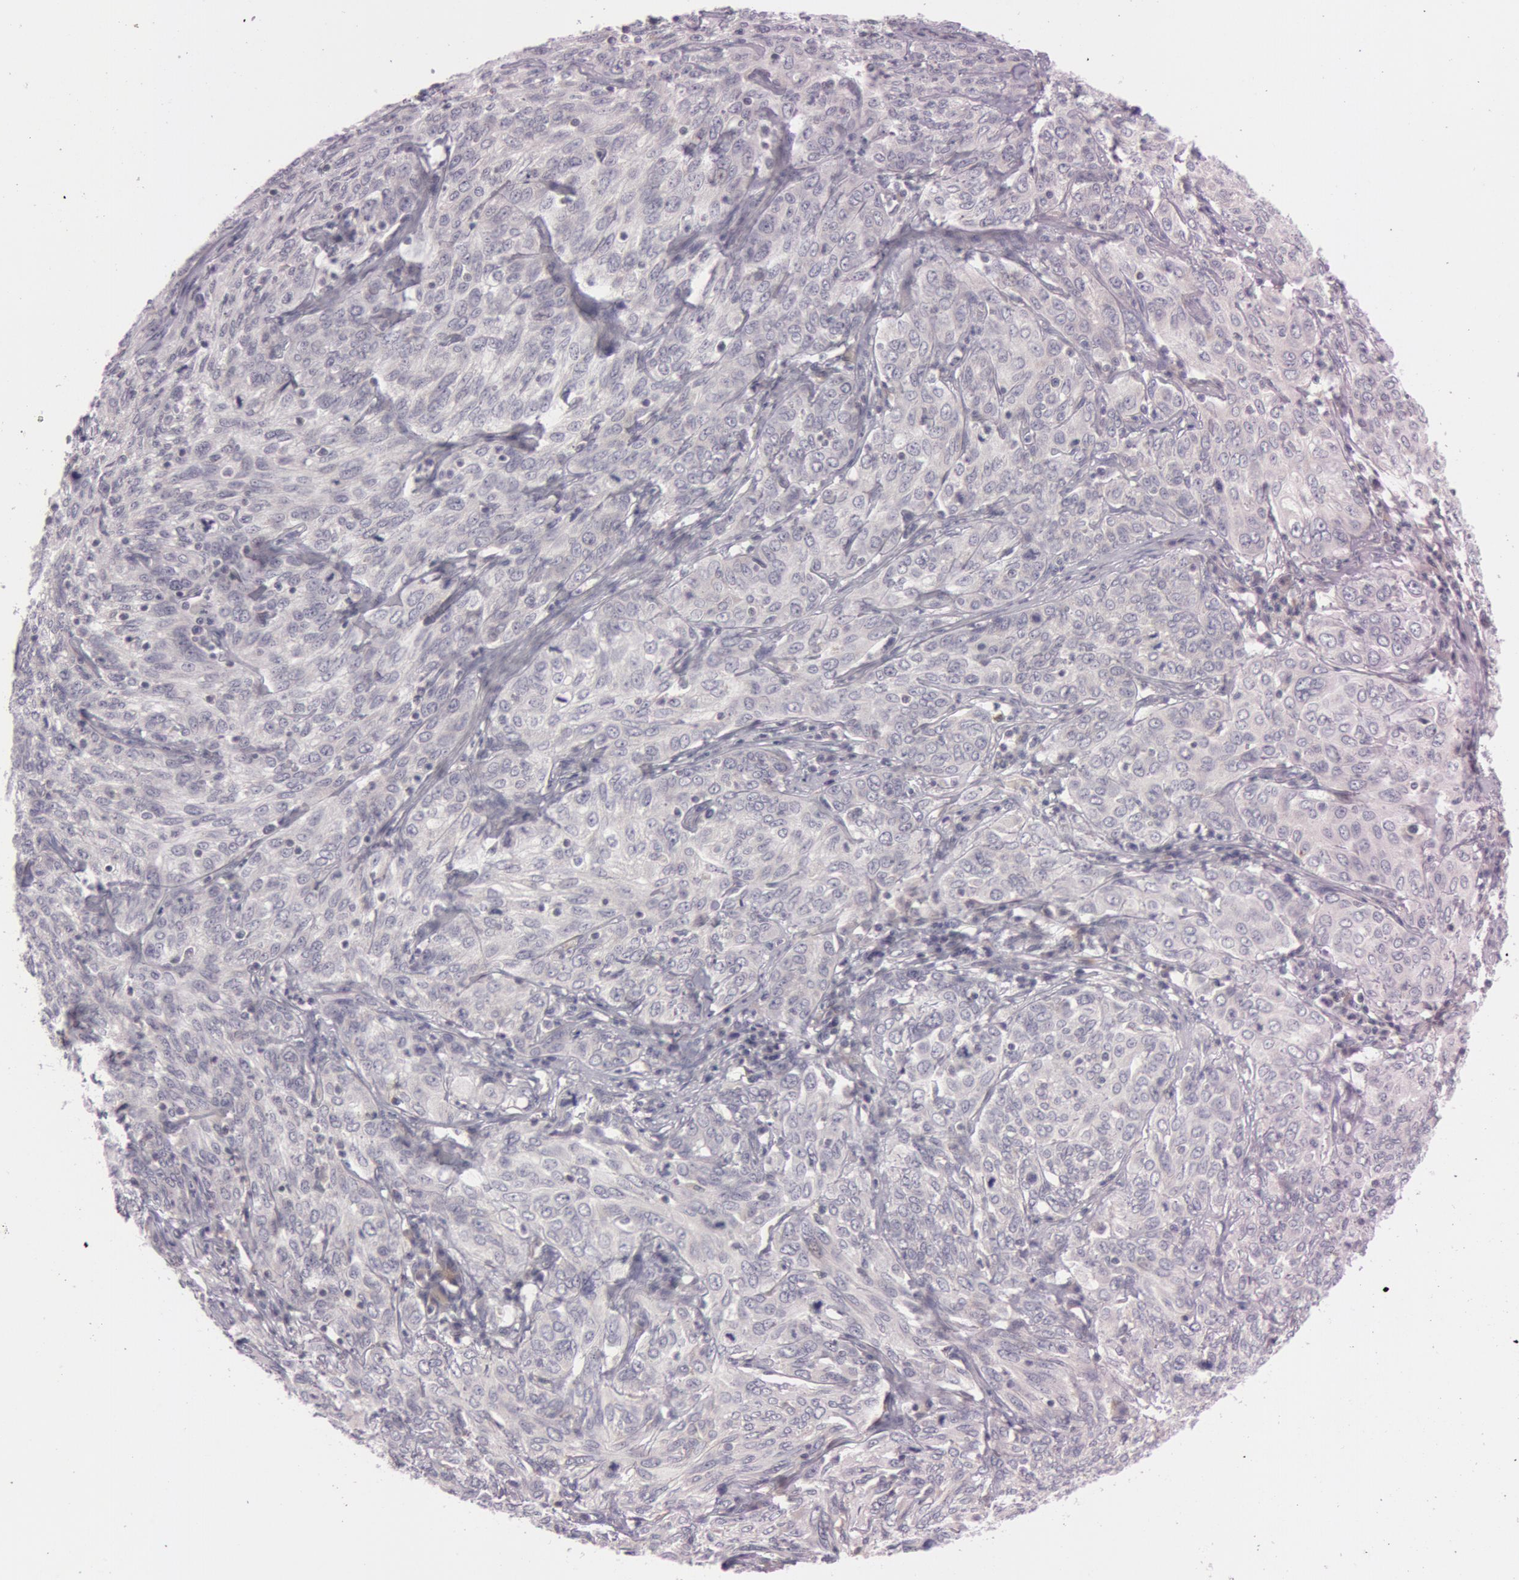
{"staining": {"intensity": "weak", "quantity": "<25%", "location": "cytoplasmic/membranous"}, "tissue": "cervical cancer", "cell_type": "Tumor cells", "image_type": "cancer", "snomed": [{"axis": "morphology", "description": "Squamous cell carcinoma, NOS"}, {"axis": "topography", "description": "Cervix"}], "caption": "Protein analysis of cervical cancer (squamous cell carcinoma) exhibits no significant expression in tumor cells.", "gene": "RALGAPA1", "patient": {"sex": "female", "age": 38}}